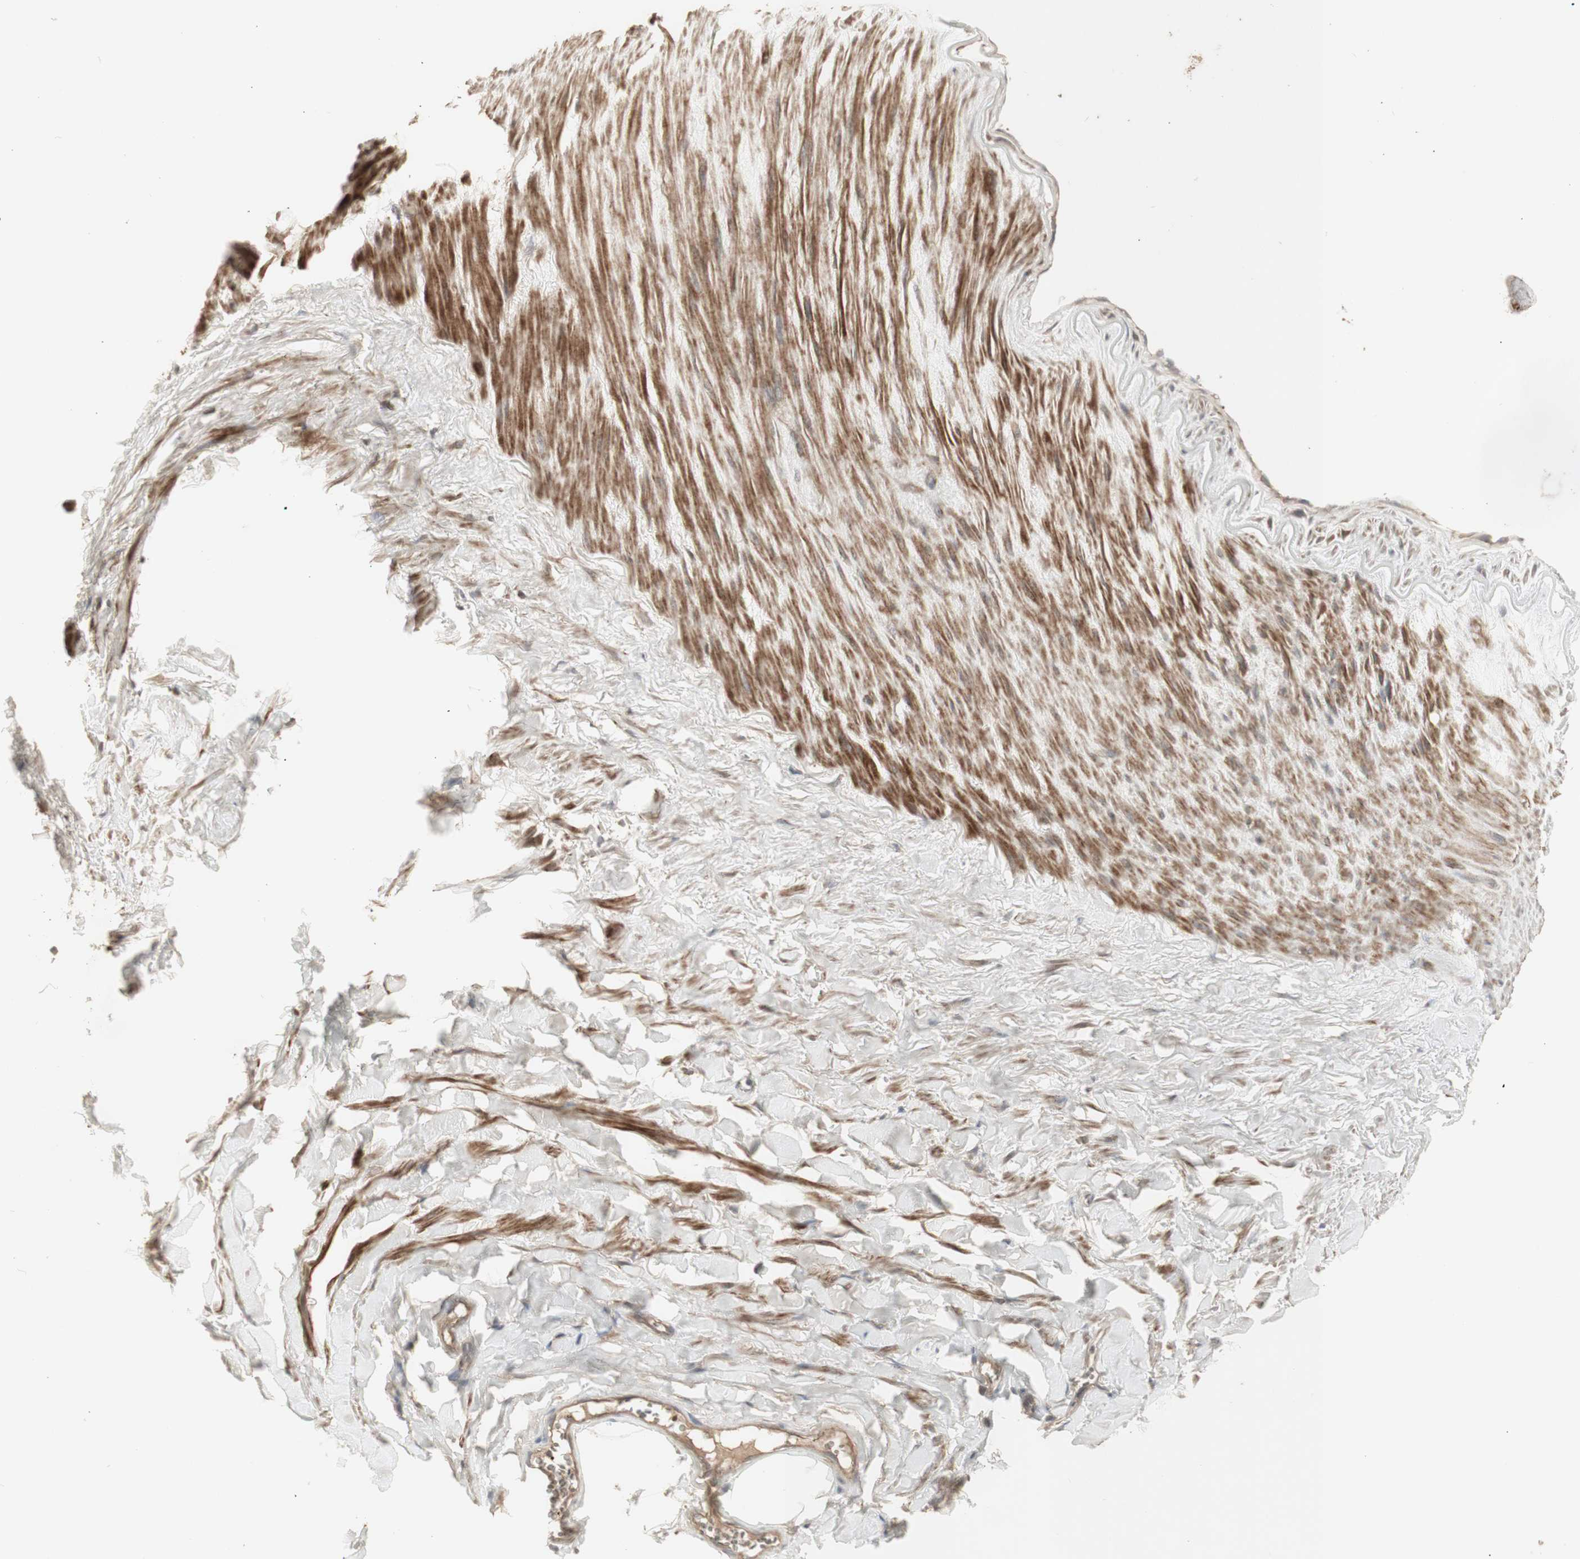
{"staining": {"intensity": "weak", "quantity": ">75%", "location": "cytoplasmic/membranous"}, "tissue": "adipose tissue", "cell_type": "Adipocytes", "image_type": "normal", "snomed": [{"axis": "morphology", "description": "Normal tissue, NOS"}, {"axis": "topography", "description": "Adipose tissue"}, {"axis": "topography", "description": "Peripheral nerve tissue"}], "caption": "IHC of normal adipose tissue displays low levels of weak cytoplasmic/membranous expression in approximately >75% of adipocytes.", "gene": "ALOX12", "patient": {"sex": "male", "age": 52}}